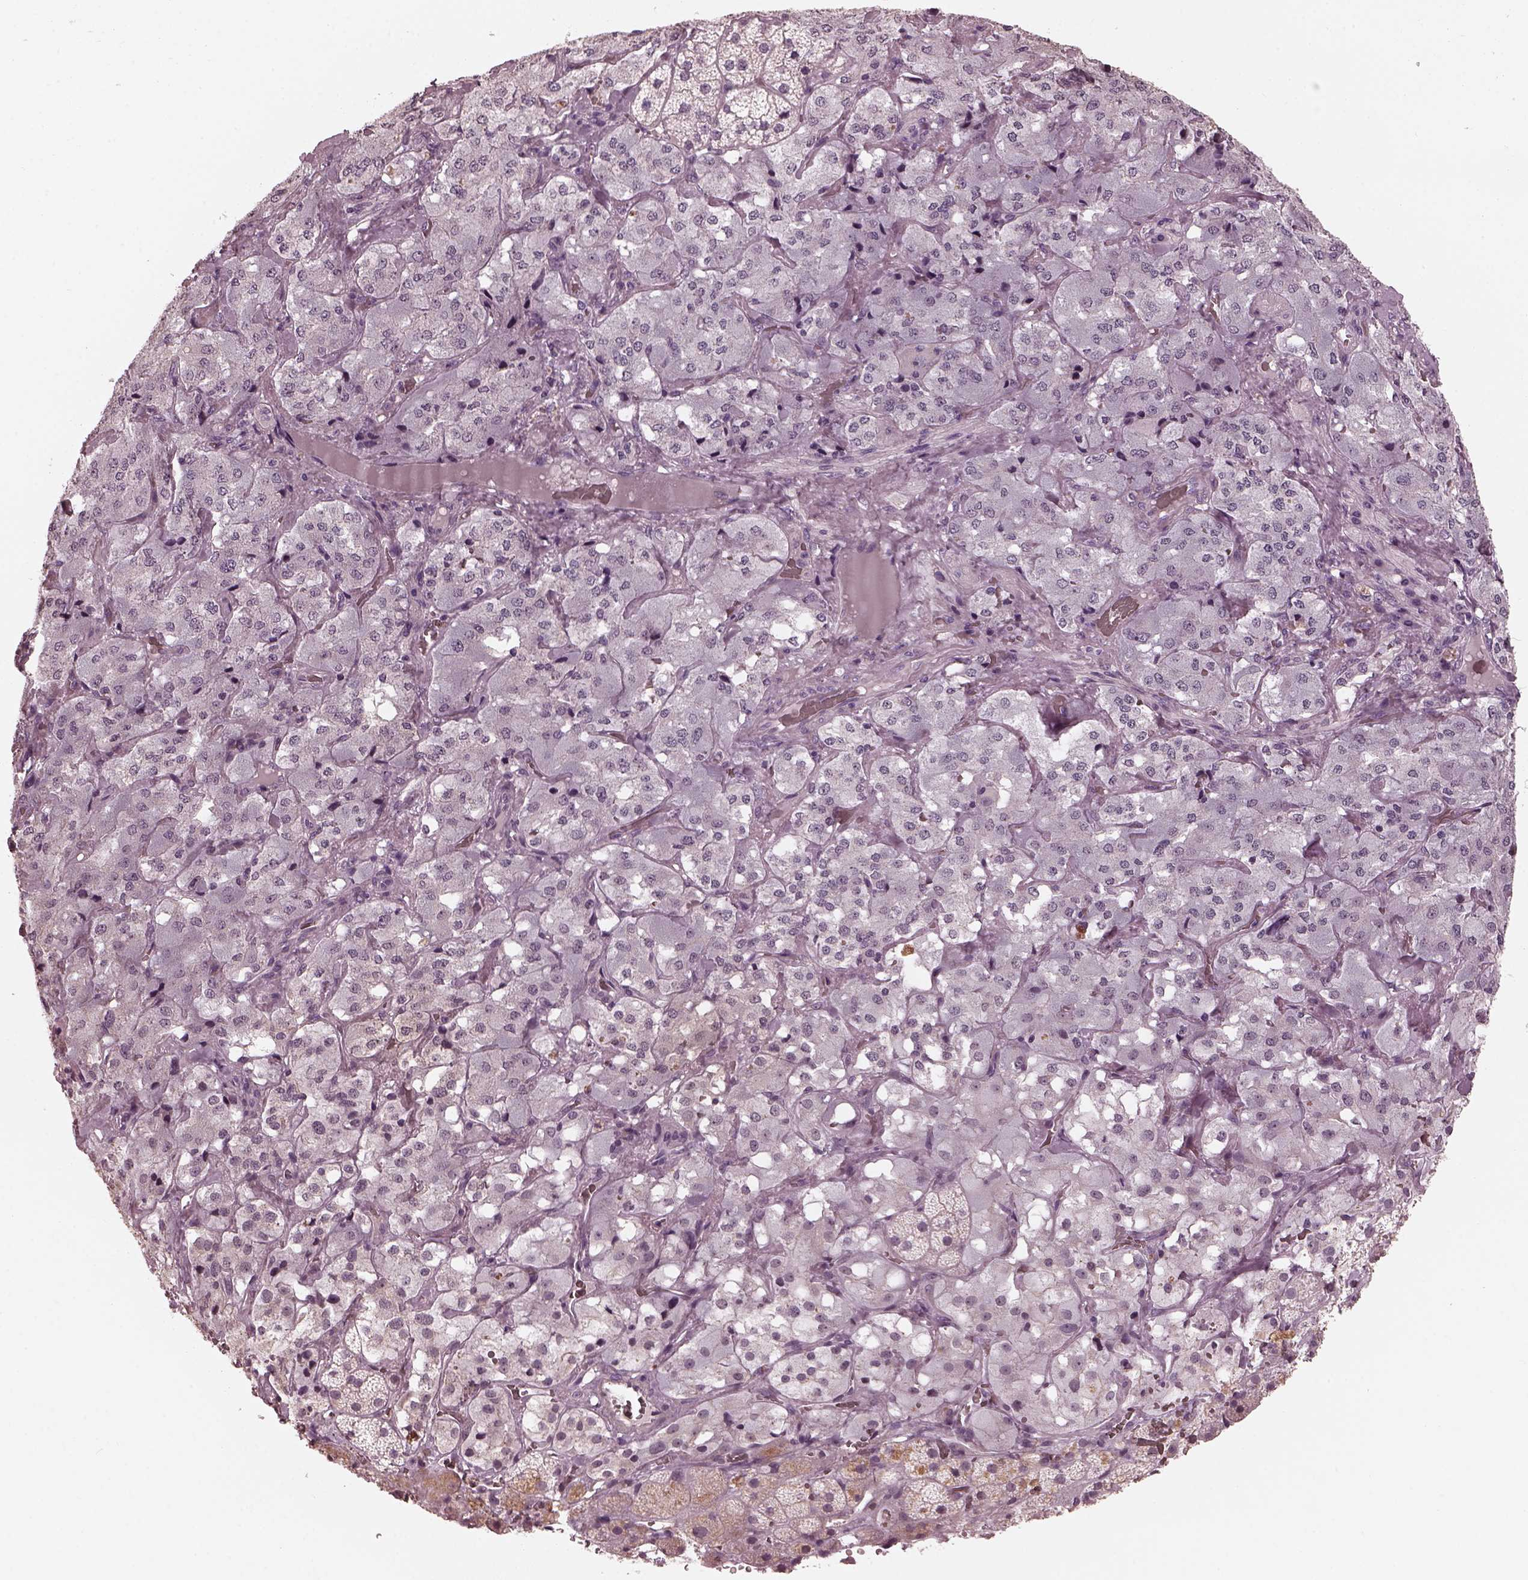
{"staining": {"intensity": "negative", "quantity": "none", "location": "none"}, "tissue": "adrenal gland", "cell_type": "Glandular cells", "image_type": "normal", "snomed": [{"axis": "morphology", "description": "Normal tissue, NOS"}, {"axis": "topography", "description": "Adrenal gland"}], "caption": "An image of adrenal gland stained for a protein displays no brown staining in glandular cells.", "gene": "OPTC", "patient": {"sex": "male", "age": 57}}